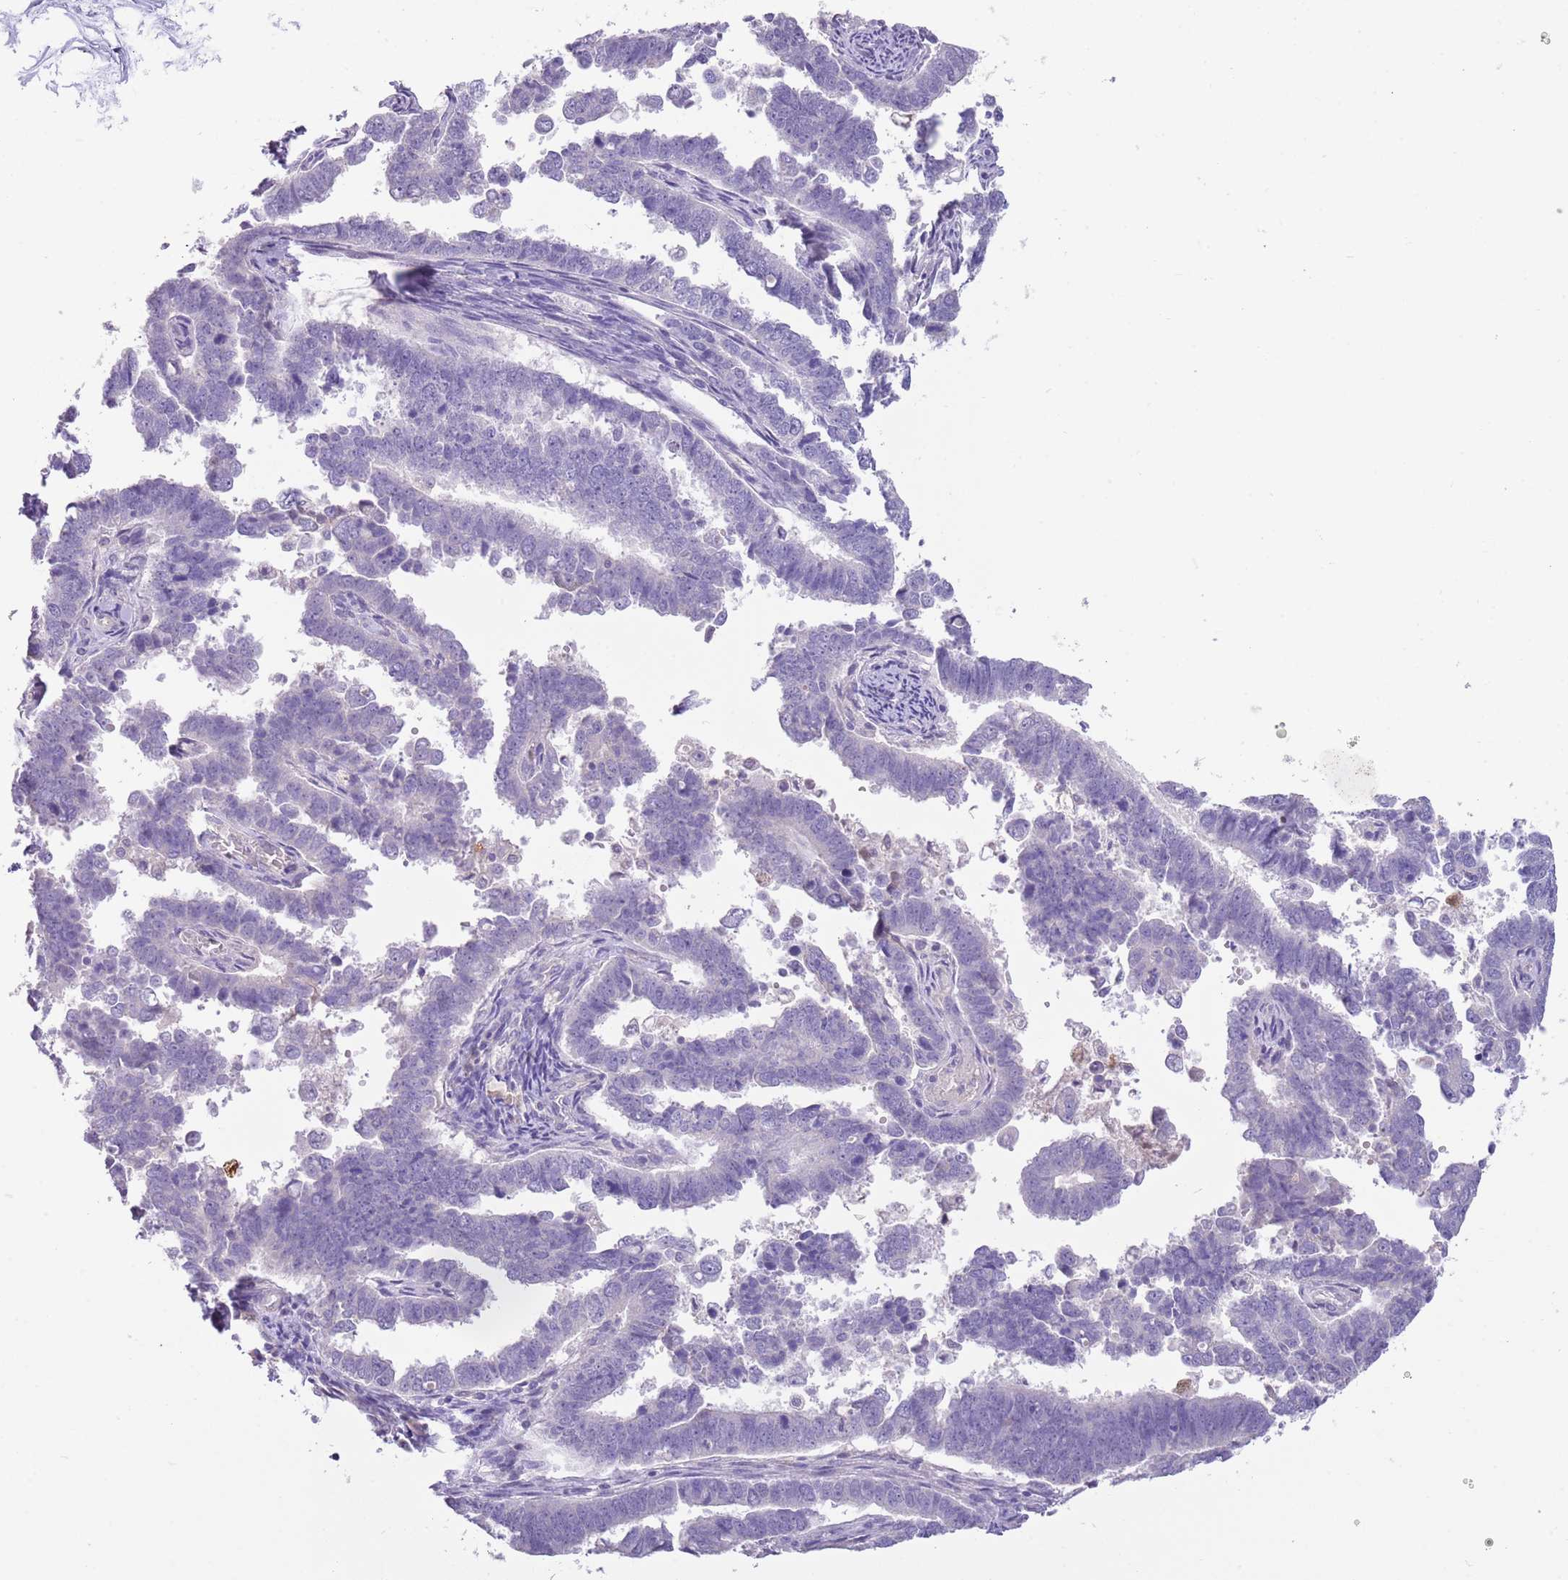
{"staining": {"intensity": "negative", "quantity": "none", "location": "none"}, "tissue": "endometrial cancer", "cell_type": "Tumor cells", "image_type": "cancer", "snomed": [{"axis": "morphology", "description": "Adenocarcinoma, NOS"}, {"axis": "topography", "description": "Endometrium"}], "caption": "Histopathology image shows no protein staining in tumor cells of endometrial adenocarcinoma tissue.", "gene": "SFTPA1", "patient": {"sex": "female", "age": 75}}